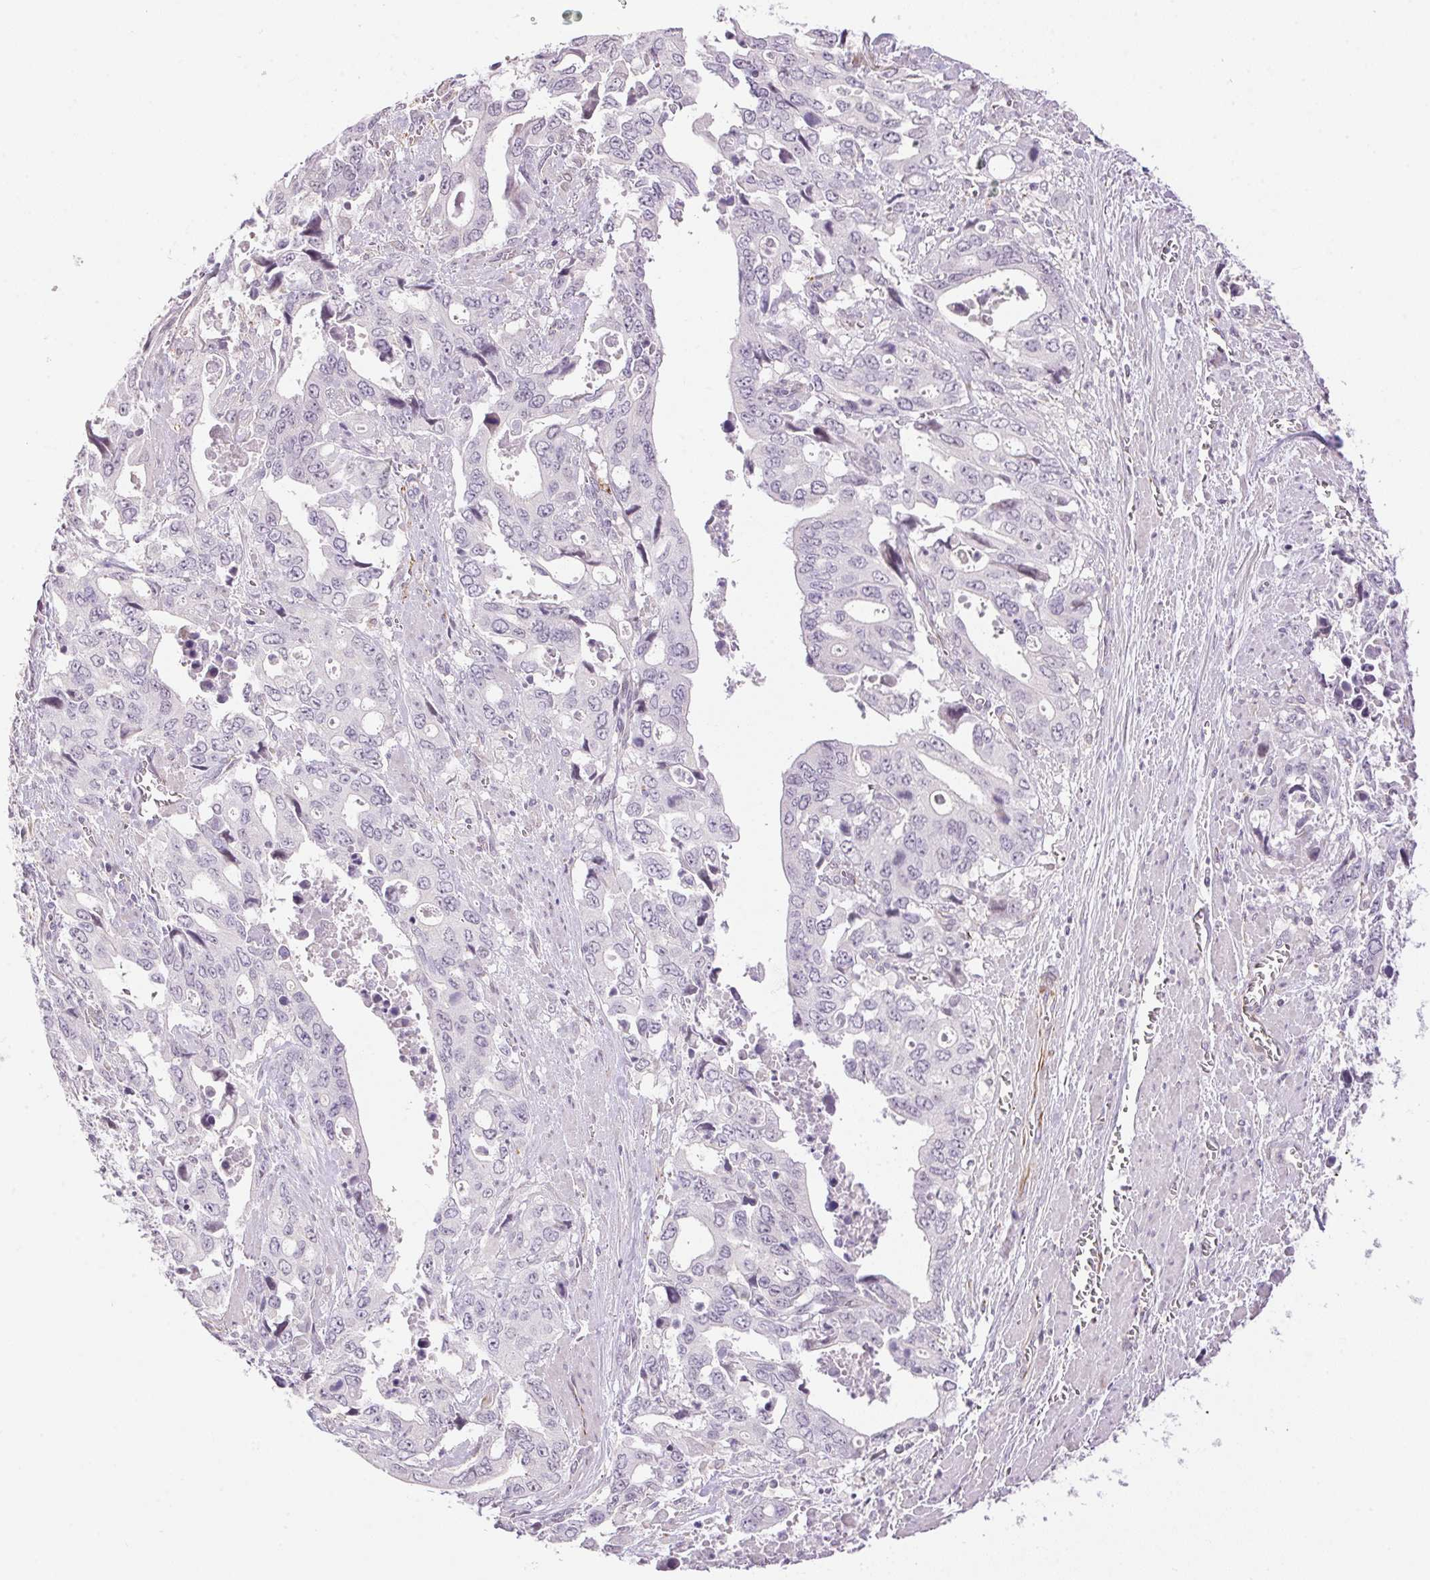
{"staining": {"intensity": "negative", "quantity": "none", "location": "none"}, "tissue": "stomach cancer", "cell_type": "Tumor cells", "image_type": "cancer", "snomed": [{"axis": "morphology", "description": "Adenocarcinoma, NOS"}, {"axis": "topography", "description": "Stomach, upper"}], "caption": "This is an immunohistochemistry image of human stomach adenocarcinoma. There is no positivity in tumor cells.", "gene": "GYG2", "patient": {"sex": "male", "age": 74}}